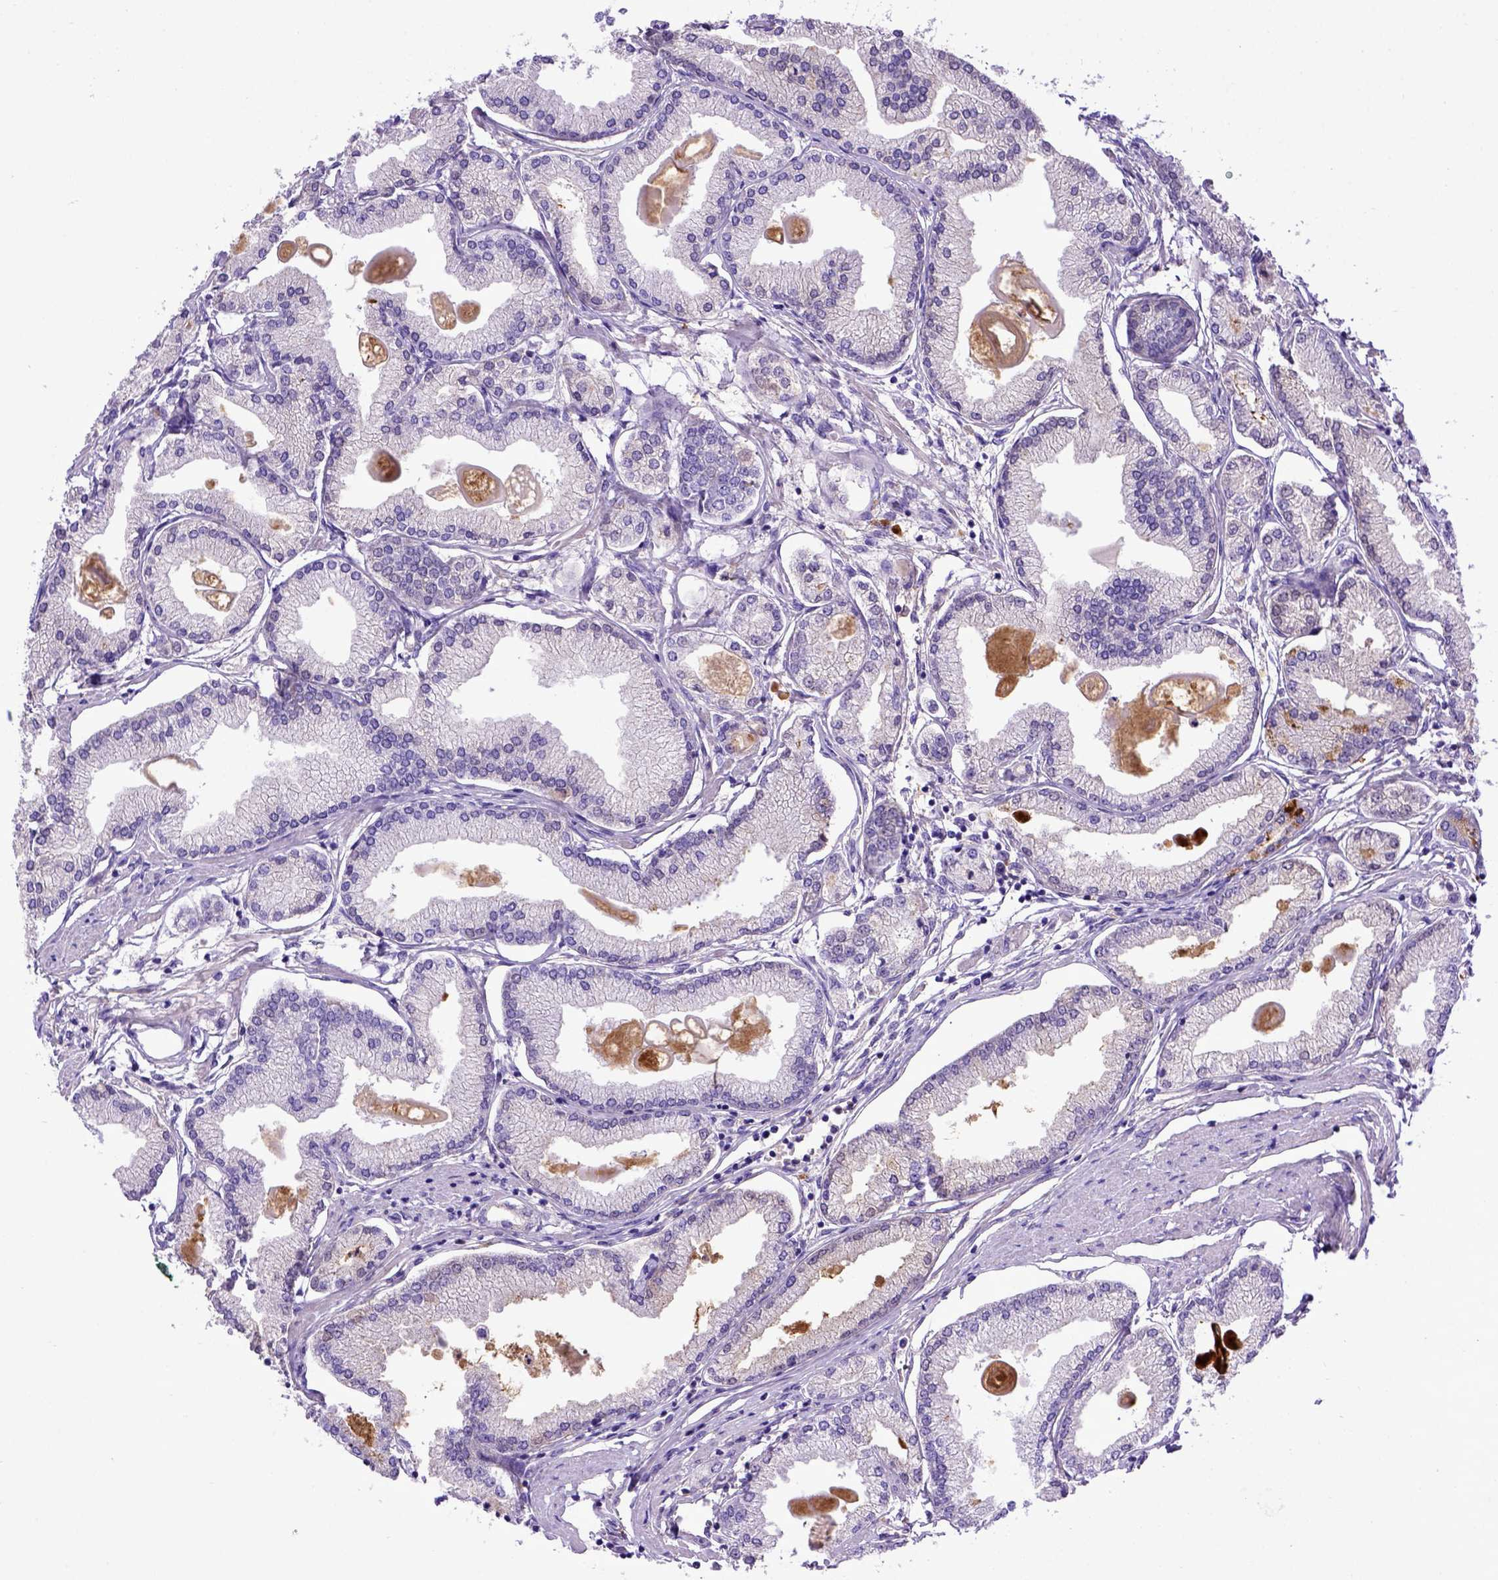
{"staining": {"intensity": "moderate", "quantity": "<25%", "location": "cytoplasmic/membranous"}, "tissue": "prostate cancer", "cell_type": "Tumor cells", "image_type": "cancer", "snomed": [{"axis": "morphology", "description": "Adenocarcinoma, High grade"}, {"axis": "topography", "description": "Prostate"}], "caption": "Protein expression analysis of prostate cancer (adenocarcinoma (high-grade)) shows moderate cytoplasmic/membranous expression in approximately <25% of tumor cells. (DAB IHC, brown staining for protein, blue staining for nuclei).", "gene": "ADAM12", "patient": {"sex": "male", "age": 68}}